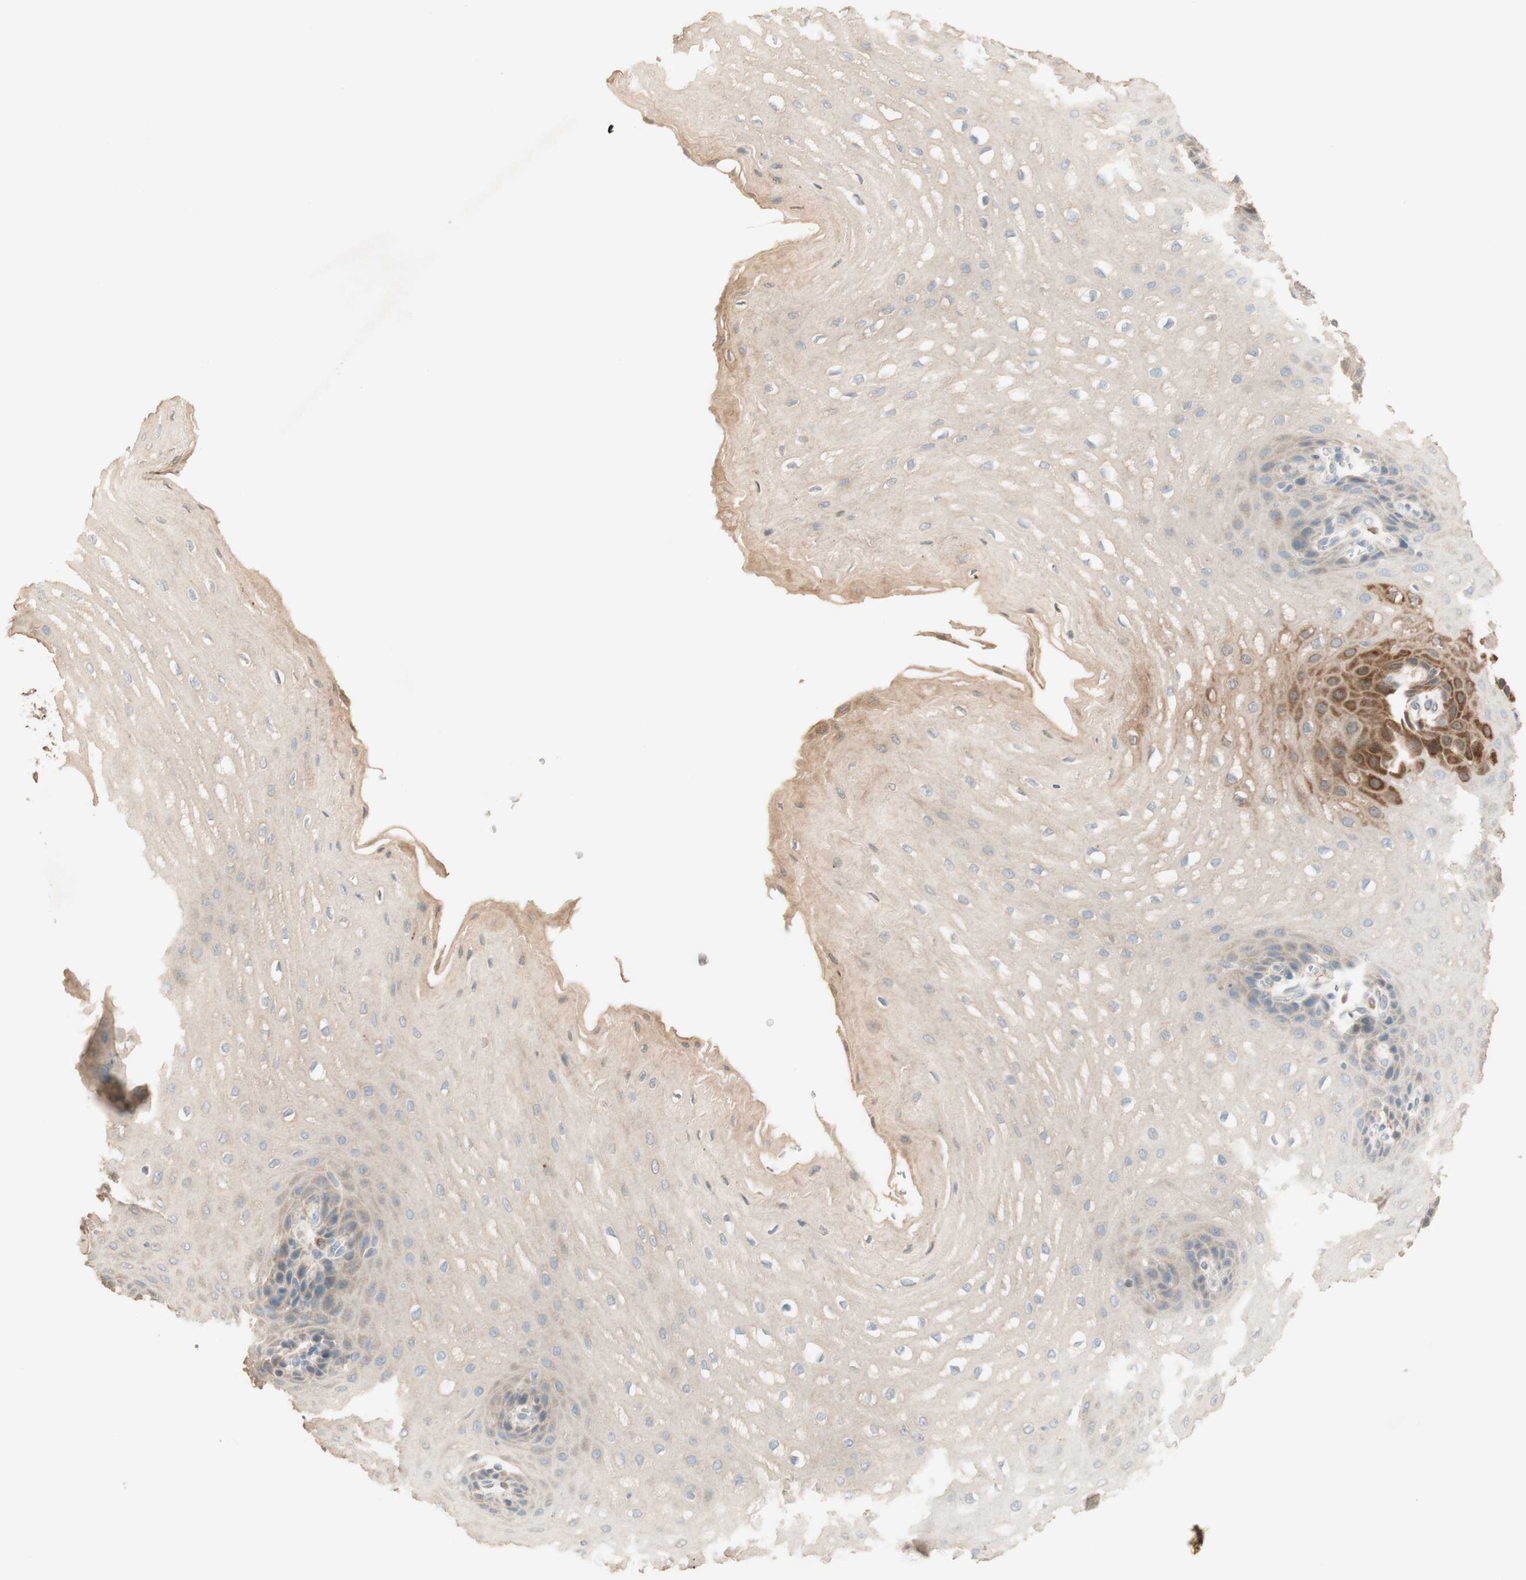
{"staining": {"intensity": "weak", "quantity": ">75%", "location": "cytoplasmic/membranous"}, "tissue": "esophagus", "cell_type": "Squamous epithelial cells", "image_type": "normal", "snomed": [{"axis": "morphology", "description": "Normal tissue, NOS"}, {"axis": "topography", "description": "Esophagus"}], "caption": "IHC photomicrograph of normal esophagus: esophagus stained using IHC reveals low levels of weak protein expression localized specifically in the cytoplasmic/membranous of squamous epithelial cells, appearing as a cytoplasmic/membranous brown color.", "gene": "CLCN2", "patient": {"sex": "male", "age": 54}}